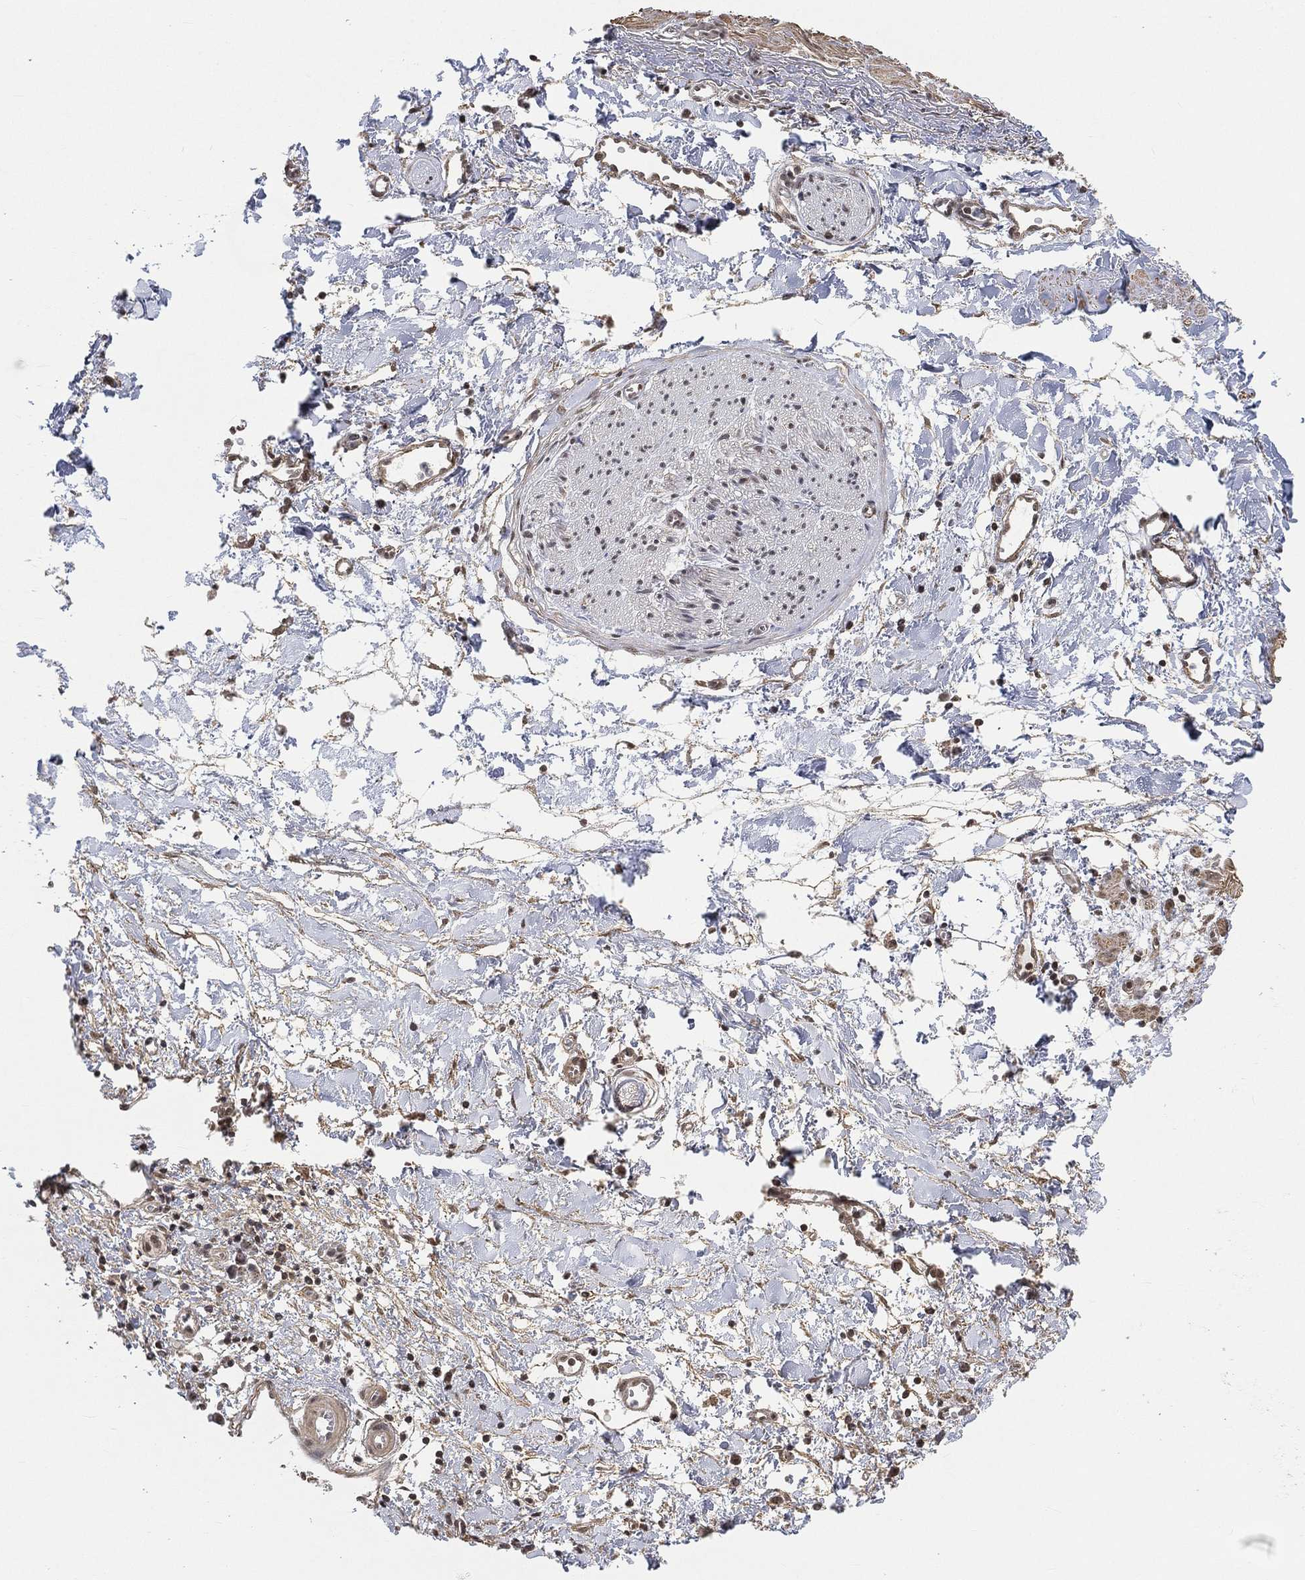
{"staining": {"intensity": "negative", "quantity": "none", "location": "none"}, "tissue": "adipose tissue", "cell_type": "Adipocytes", "image_type": "normal", "snomed": [{"axis": "morphology", "description": "Normal tissue, NOS"}, {"axis": "morphology", "description": "Adenocarcinoma, NOS"}, {"axis": "topography", "description": "Pancreas"}, {"axis": "topography", "description": "Peripheral nerve tissue"}], "caption": "Immunohistochemical staining of benign adipose tissue exhibits no significant expression in adipocytes.", "gene": "RSRC2", "patient": {"sex": "male", "age": 61}}